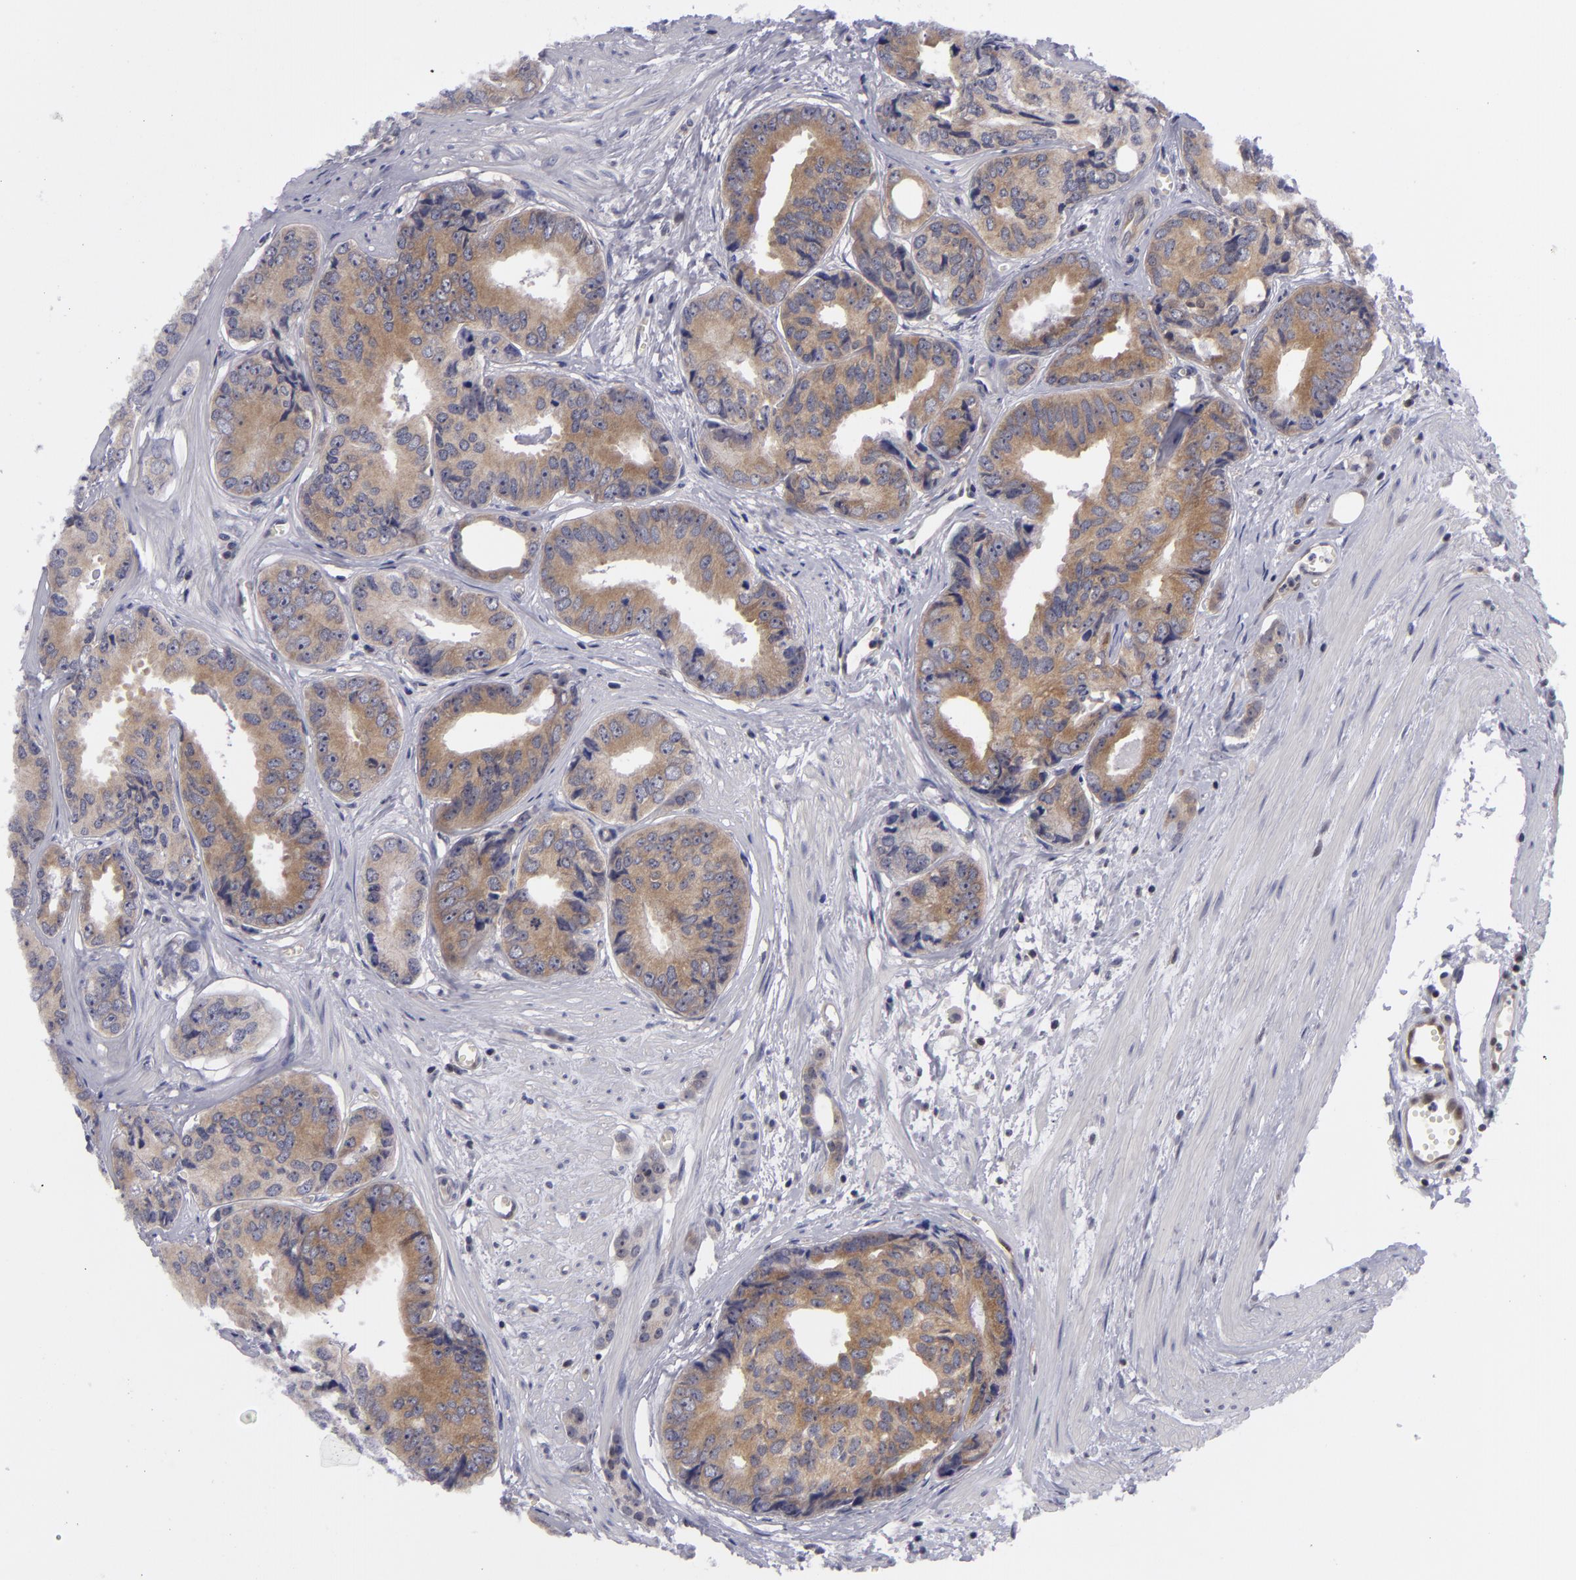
{"staining": {"intensity": "moderate", "quantity": ">75%", "location": "cytoplasmic/membranous"}, "tissue": "prostate cancer", "cell_type": "Tumor cells", "image_type": "cancer", "snomed": [{"axis": "morphology", "description": "Adenocarcinoma, High grade"}, {"axis": "topography", "description": "Prostate"}], "caption": "DAB immunohistochemical staining of prostate cancer (adenocarcinoma (high-grade)) displays moderate cytoplasmic/membranous protein staining in approximately >75% of tumor cells. The staining is performed using DAB brown chromogen to label protein expression. The nuclei are counter-stained blue using hematoxylin.", "gene": "BCL10", "patient": {"sex": "male", "age": 56}}